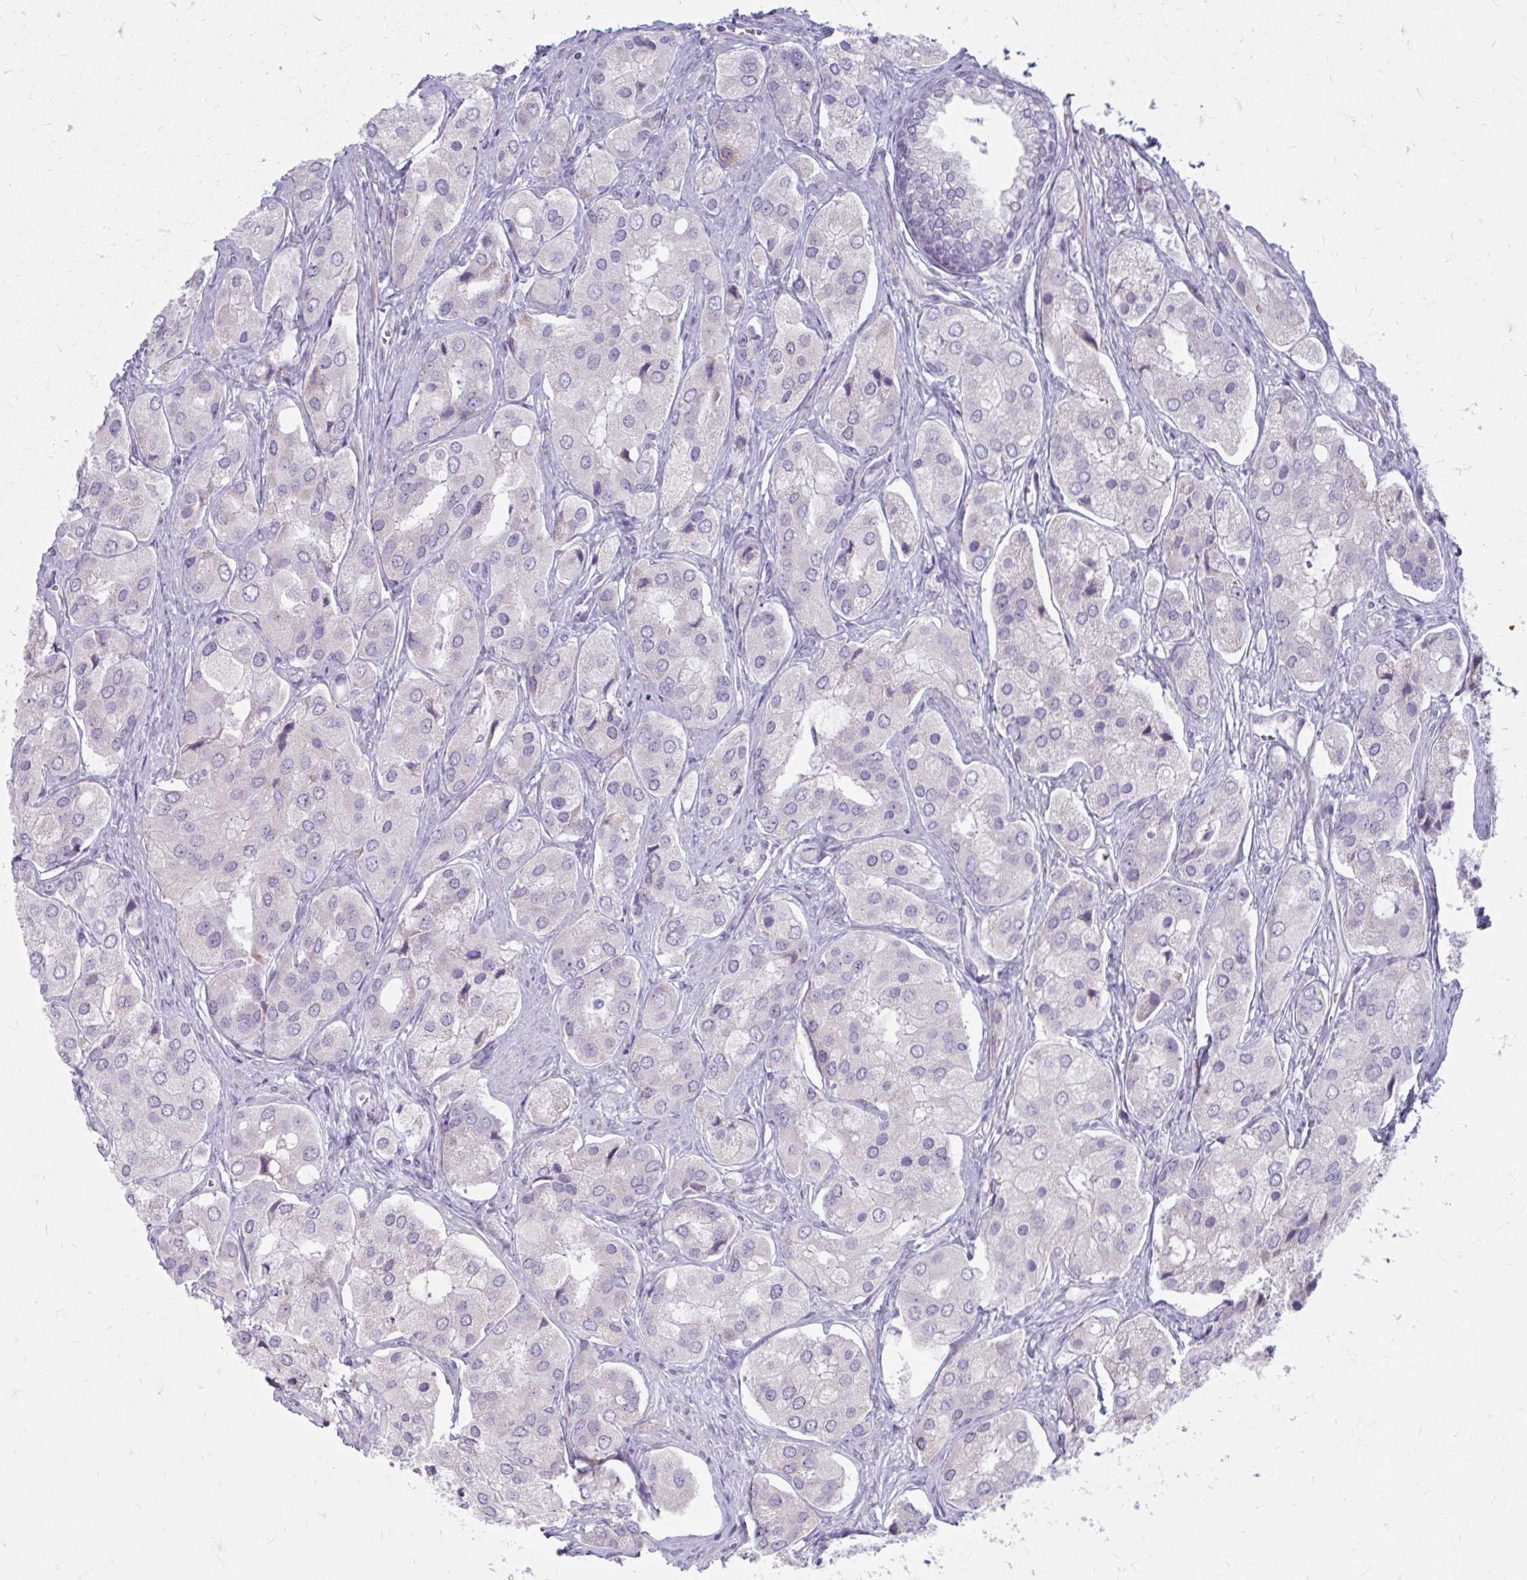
{"staining": {"intensity": "negative", "quantity": "none", "location": "none"}, "tissue": "prostate cancer", "cell_type": "Tumor cells", "image_type": "cancer", "snomed": [{"axis": "morphology", "description": "Adenocarcinoma, Low grade"}, {"axis": "topography", "description": "Prostate"}], "caption": "Tumor cells are negative for protein expression in human prostate cancer.", "gene": "MSMO1", "patient": {"sex": "male", "age": 69}}